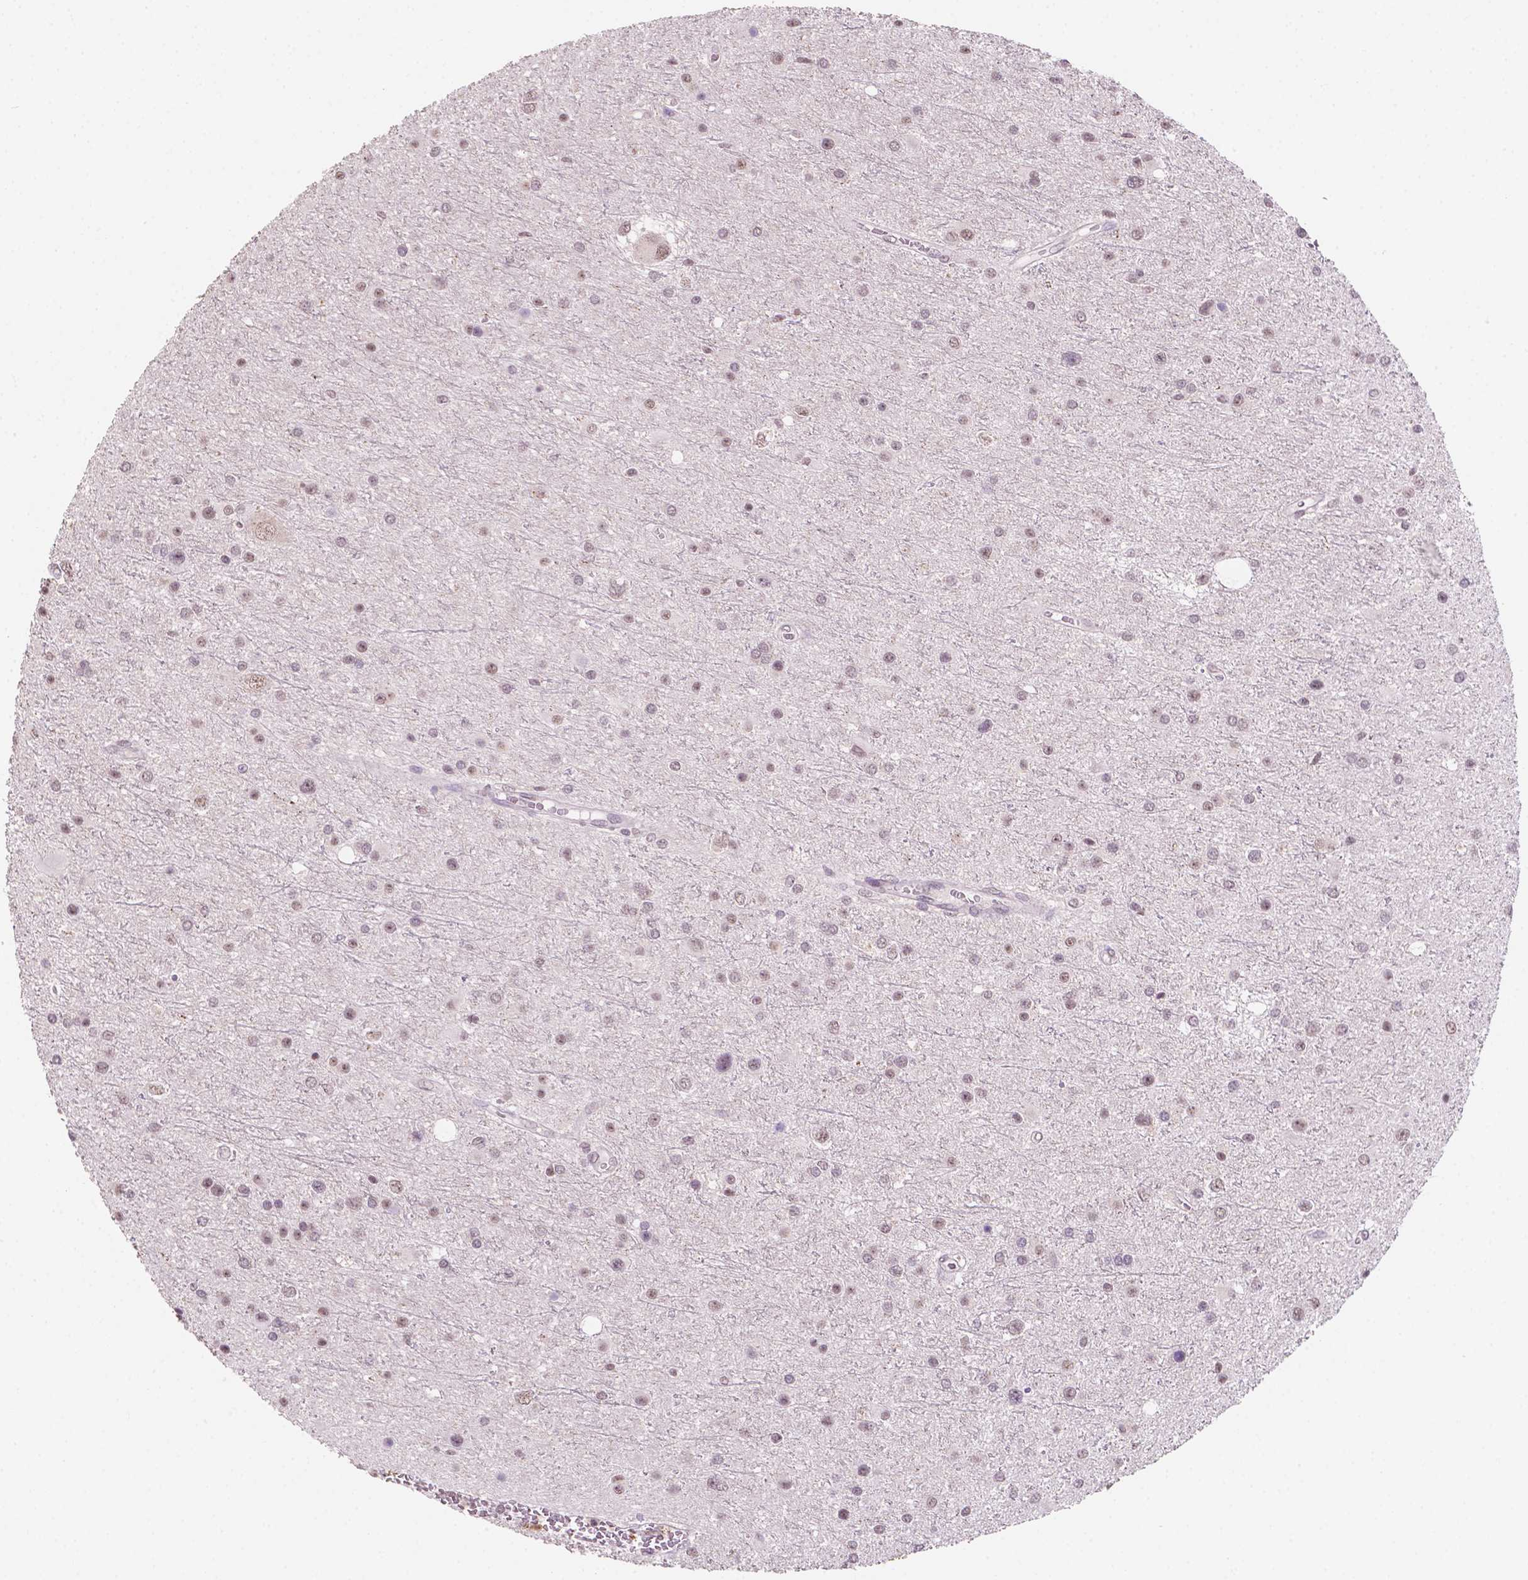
{"staining": {"intensity": "weak", "quantity": "25%-75%", "location": "nuclear"}, "tissue": "glioma", "cell_type": "Tumor cells", "image_type": "cancer", "snomed": [{"axis": "morphology", "description": "Glioma, malignant, Low grade"}, {"axis": "topography", "description": "Brain"}], "caption": "Immunohistochemistry (IHC) (DAB (3,3'-diaminobenzidine)) staining of glioma displays weak nuclear protein positivity in about 25%-75% of tumor cells.", "gene": "SHLD3", "patient": {"sex": "female", "age": 32}}